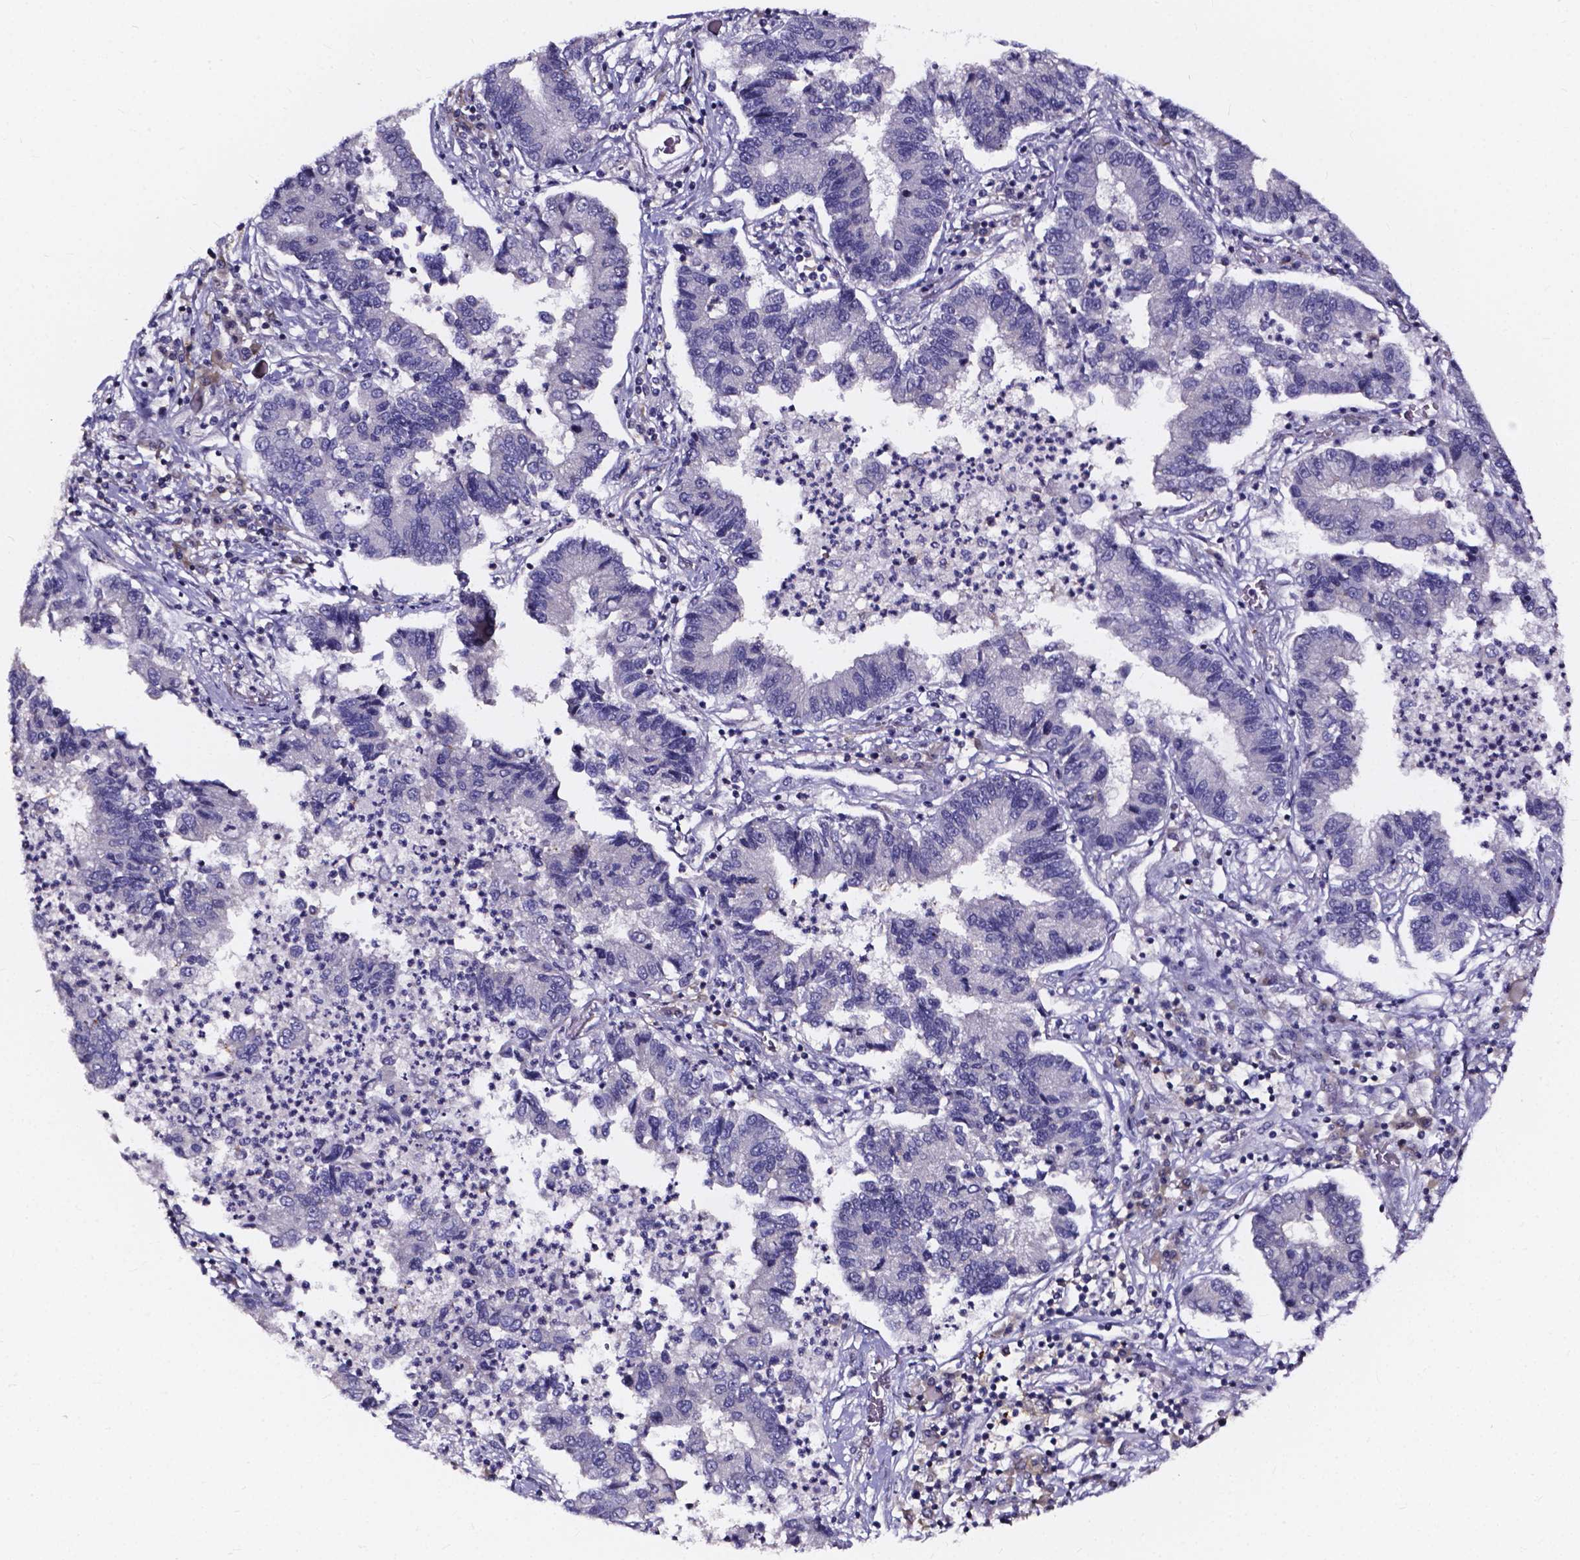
{"staining": {"intensity": "negative", "quantity": "none", "location": "none"}, "tissue": "lung cancer", "cell_type": "Tumor cells", "image_type": "cancer", "snomed": [{"axis": "morphology", "description": "Adenocarcinoma, NOS"}, {"axis": "topography", "description": "Lung"}], "caption": "DAB (3,3'-diaminobenzidine) immunohistochemical staining of lung cancer demonstrates no significant staining in tumor cells. (DAB immunohistochemistry (IHC), high magnification).", "gene": "SPOCD1", "patient": {"sex": "female", "age": 57}}